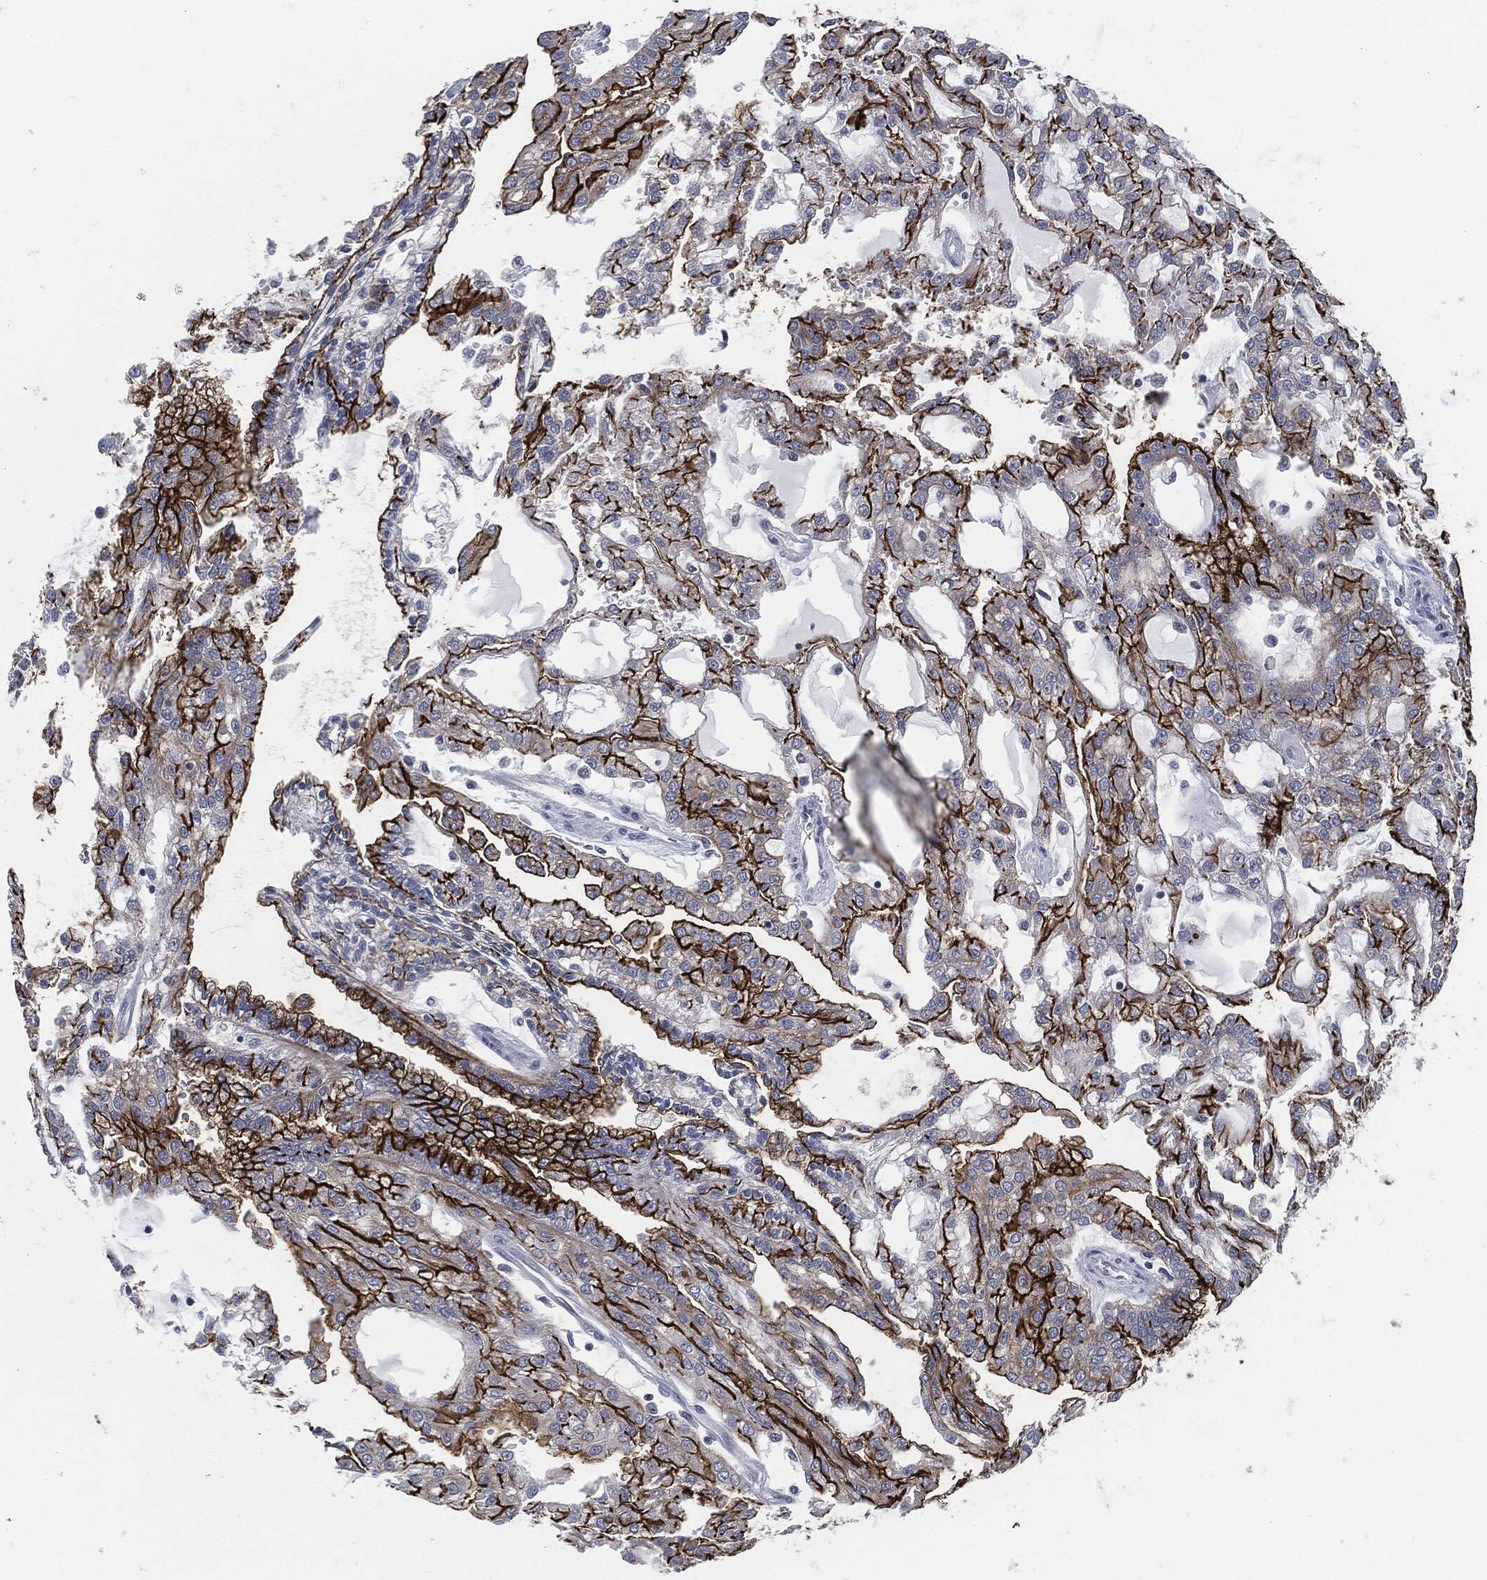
{"staining": {"intensity": "strong", "quantity": ">75%", "location": "cytoplasmic/membranous"}, "tissue": "renal cancer", "cell_type": "Tumor cells", "image_type": "cancer", "snomed": [{"axis": "morphology", "description": "Adenocarcinoma, NOS"}, {"axis": "topography", "description": "Kidney"}], "caption": "Strong cytoplasmic/membranous staining is seen in approximately >75% of tumor cells in renal adenocarcinoma.", "gene": "PROM1", "patient": {"sex": "male", "age": 63}}